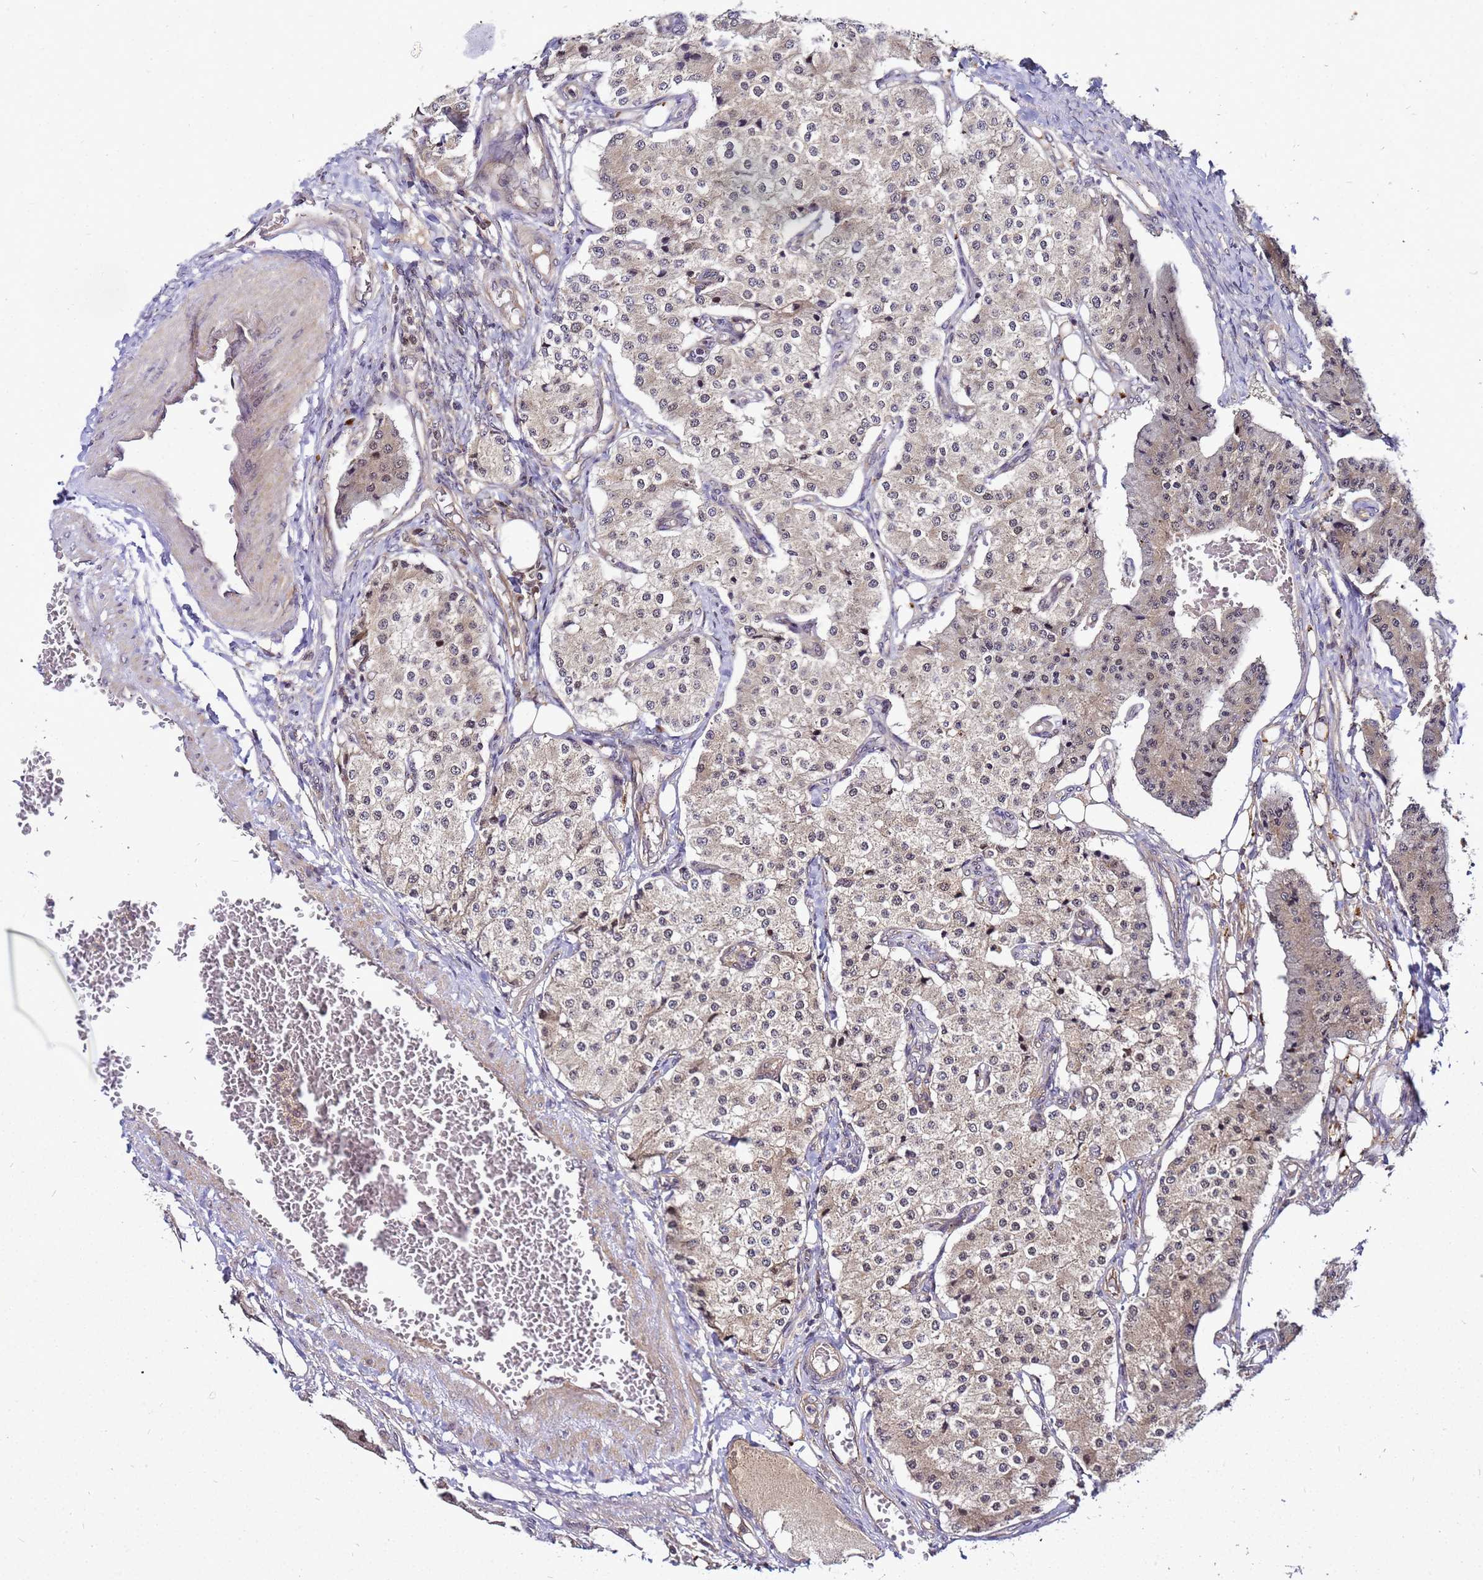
{"staining": {"intensity": "weak", "quantity": "<25%", "location": "cytoplasmic/membranous"}, "tissue": "carcinoid", "cell_type": "Tumor cells", "image_type": "cancer", "snomed": [{"axis": "morphology", "description": "Carcinoid, malignant, NOS"}, {"axis": "topography", "description": "Colon"}], "caption": "Tumor cells show no significant expression in carcinoid (malignant). The staining is performed using DAB brown chromogen with nuclei counter-stained in using hematoxylin.", "gene": "SAT1", "patient": {"sex": "female", "age": 52}}